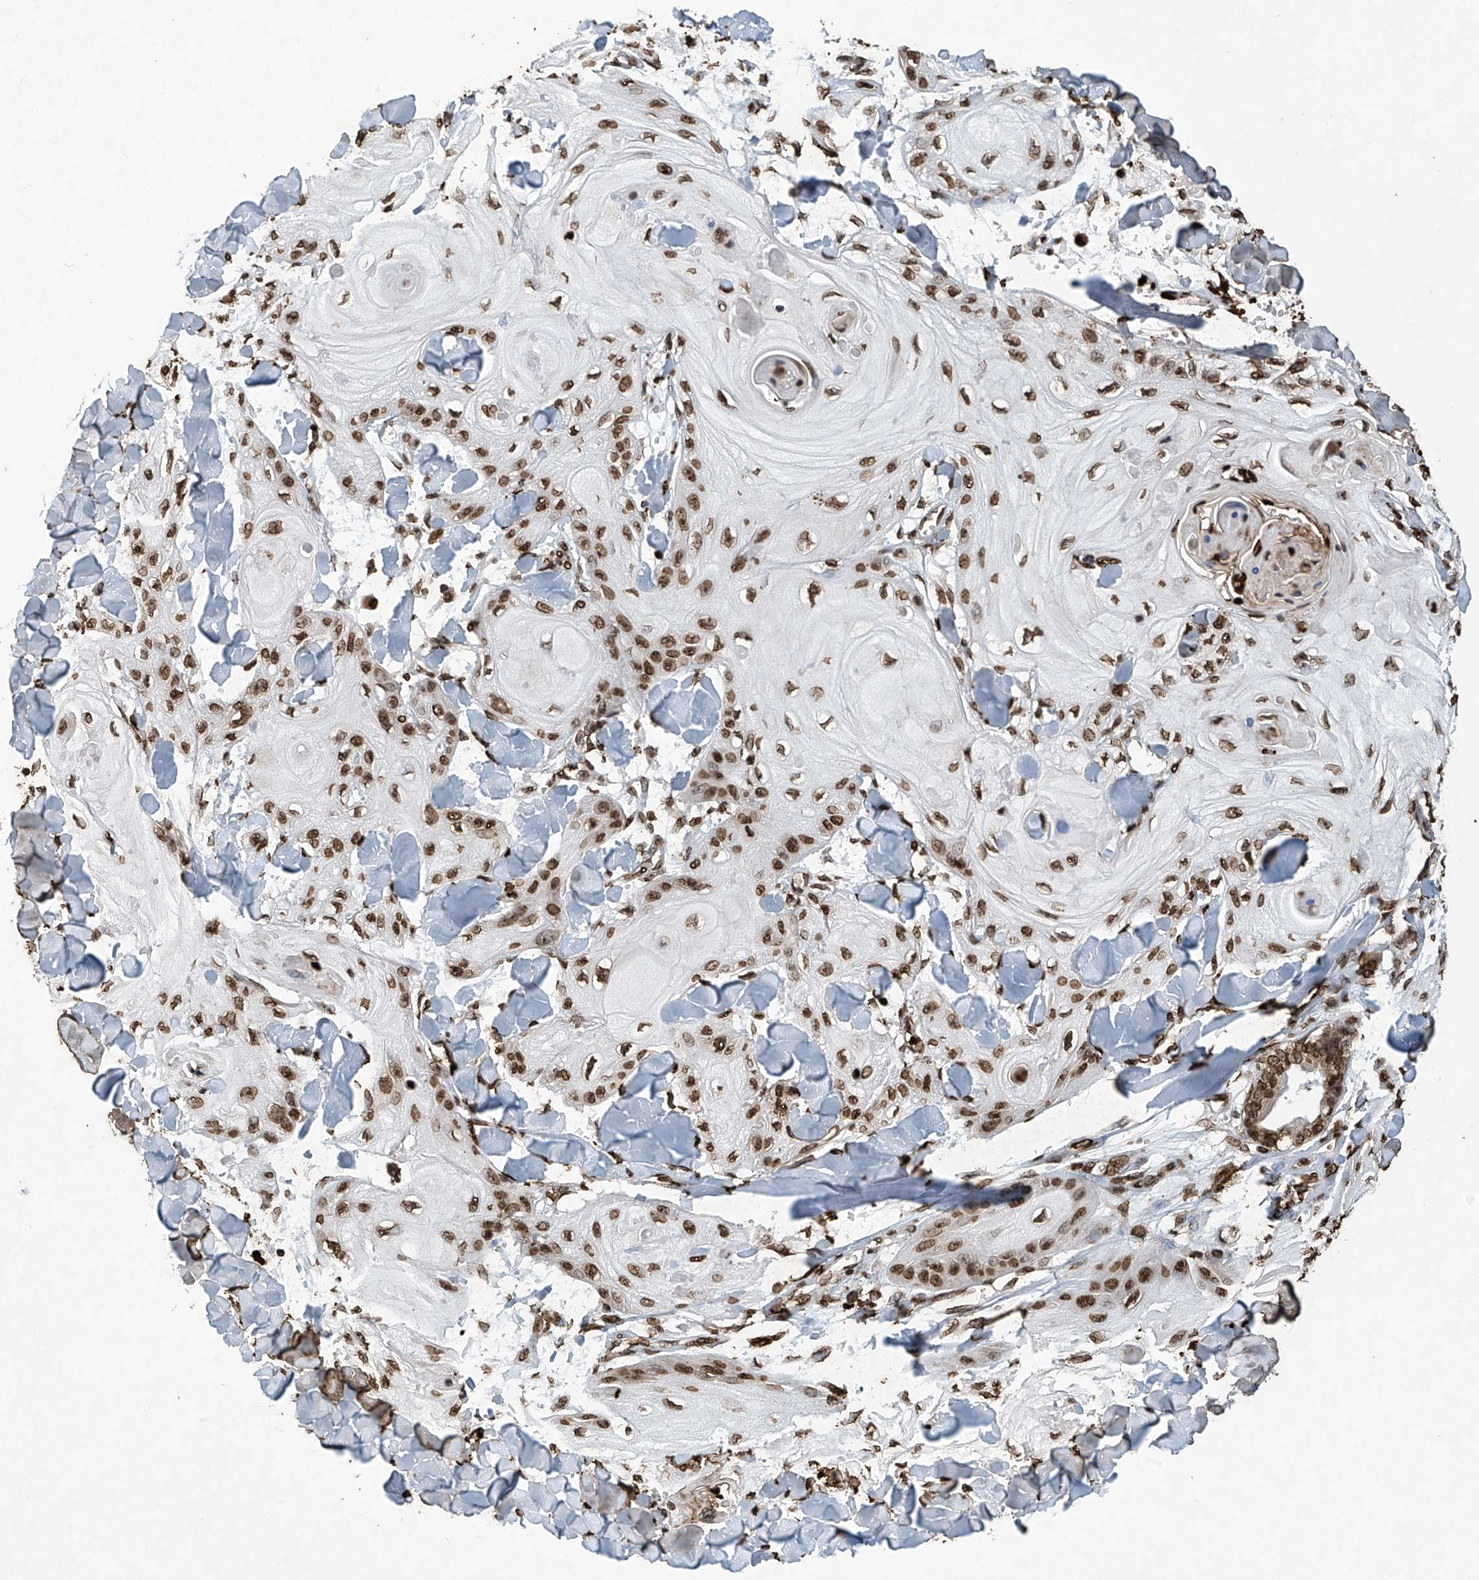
{"staining": {"intensity": "moderate", "quantity": ">75%", "location": "nuclear"}, "tissue": "skin cancer", "cell_type": "Tumor cells", "image_type": "cancer", "snomed": [{"axis": "morphology", "description": "Squamous cell carcinoma, NOS"}, {"axis": "topography", "description": "Skin"}], "caption": "This histopathology image demonstrates squamous cell carcinoma (skin) stained with IHC to label a protein in brown. The nuclear of tumor cells show moderate positivity for the protein. Nuclei are counter-stained blue.", "gene": "H3-3A", "patient": {"sex": "male", "age": 74}}